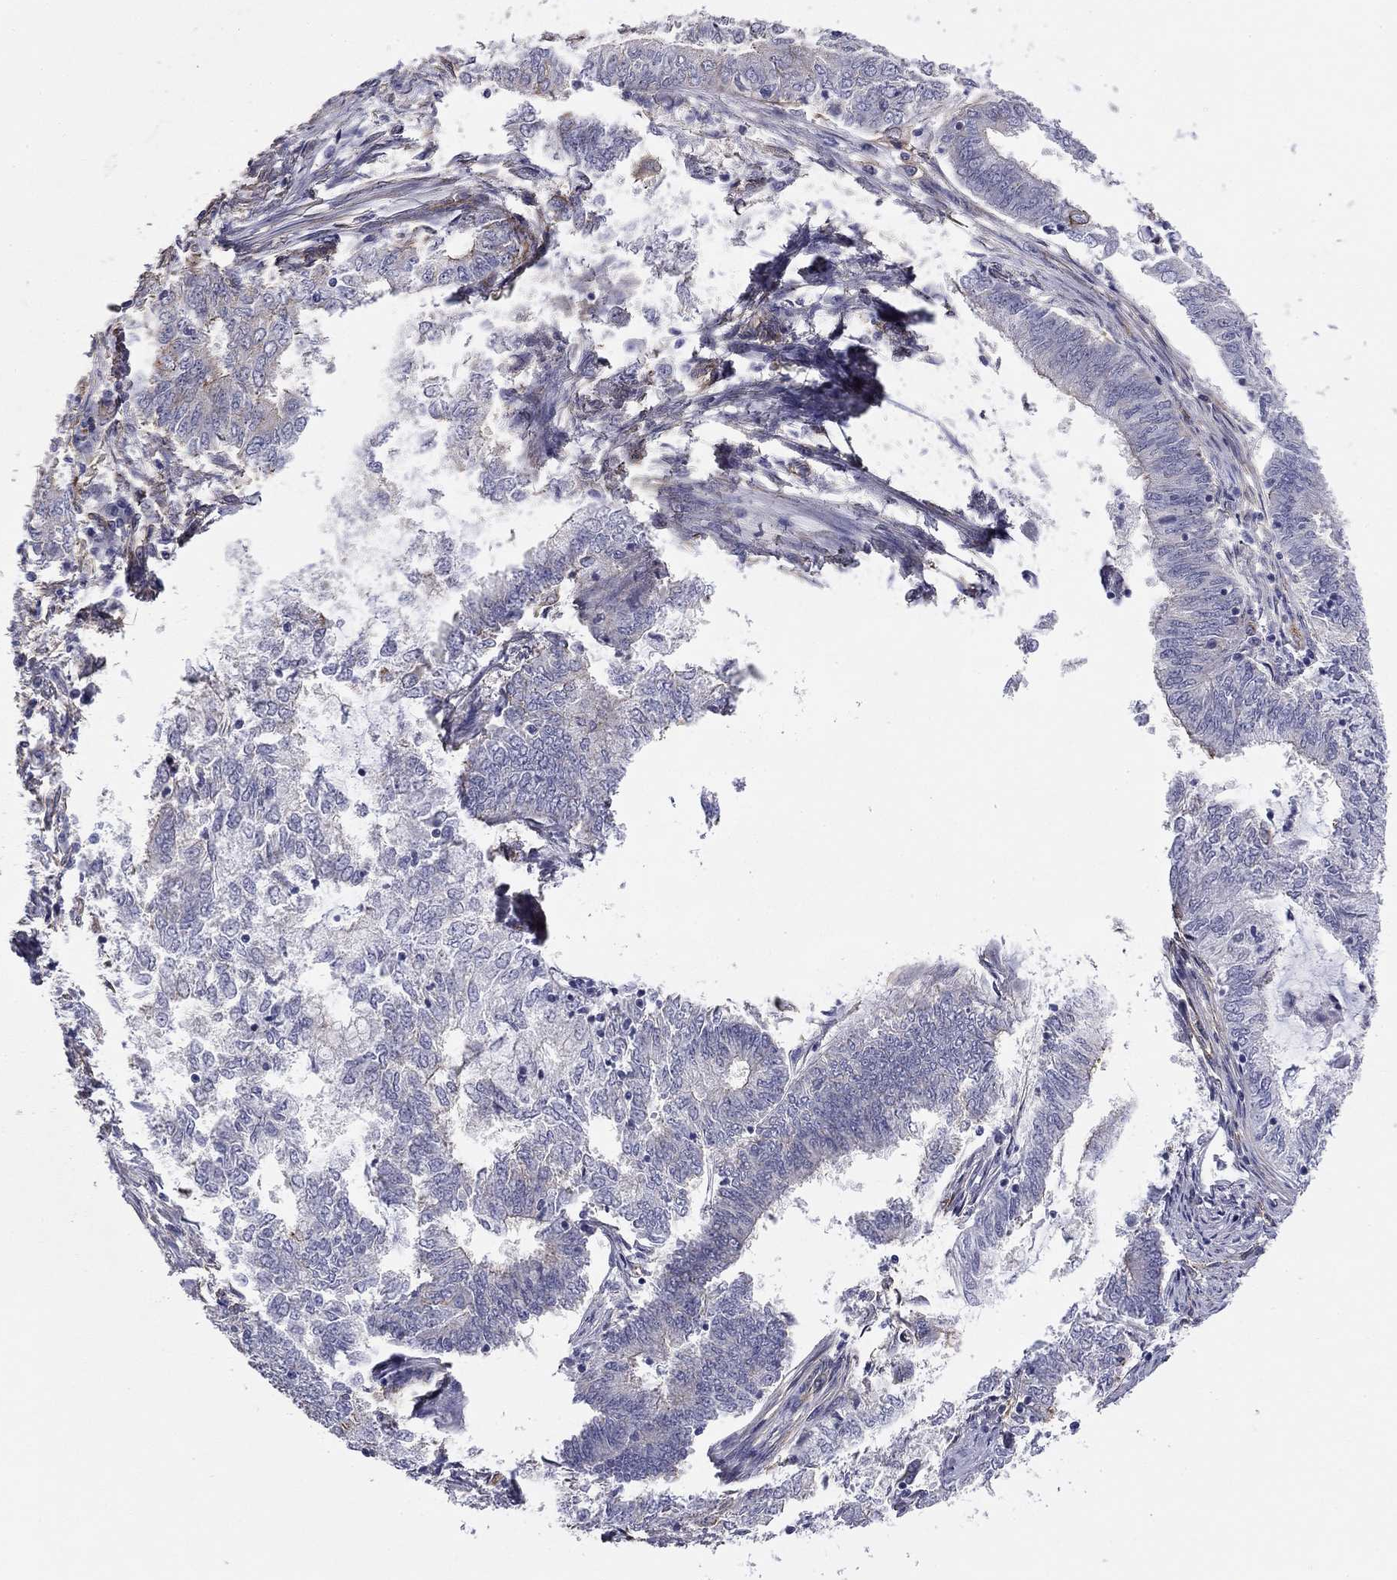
{"staining": {"intensity": "negative", "quantity": "none", "location": "none"}, "tissue": "endometrial cancer", "cell_type": "Tumor cells", "image_type": "cancer", "snomed": [{"axis": "morphology", "description": "Adenocarcinoma, NOS"}, {"axis": "topography", "description": "Endometrium"}], "caption": "The photomicrograph shows no significant positivity in tumor cells of endometrial cancer (adenocarcinoma).", "gene": "TCHH", "patient": {"sex": "female", "age": 62}}